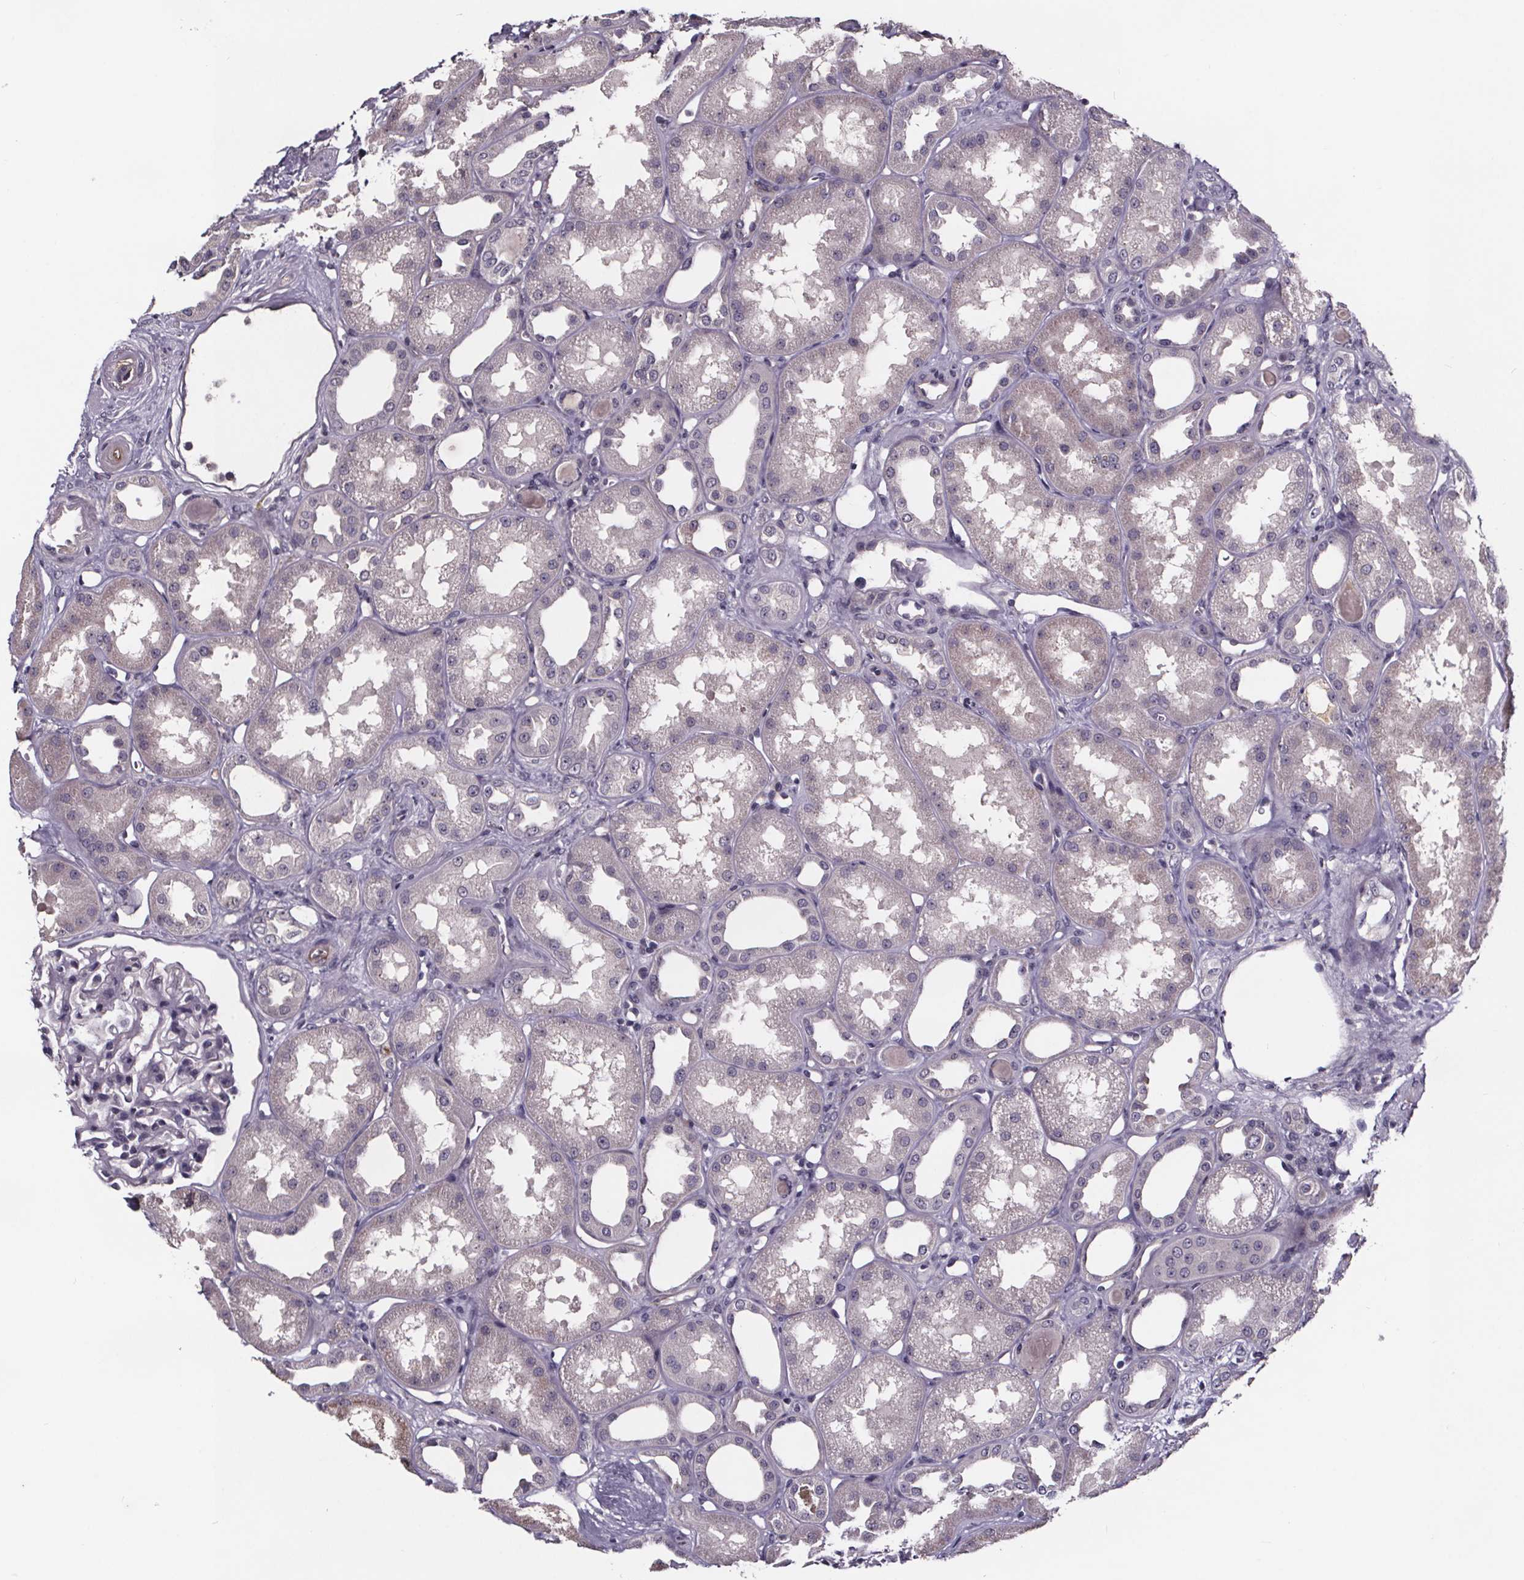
{"staining": {"intensity": "negative", "quantity": "none", "location": "none"}, "tissue": "kidney", "cell_type": "Cells in glomeruli", "image_type": "normal", "snomed": [{"axis": "morphology", "description": "Normal tissue, NOS"}, {"axis": "topography", "description": "Kidney"}], "caption": "Immunohistochemistry of unremarkable human kidney reveals no staining in cells in glomeruli.", "gene": "NPHP4", "patient": {"sex": "male", "age": 61}}